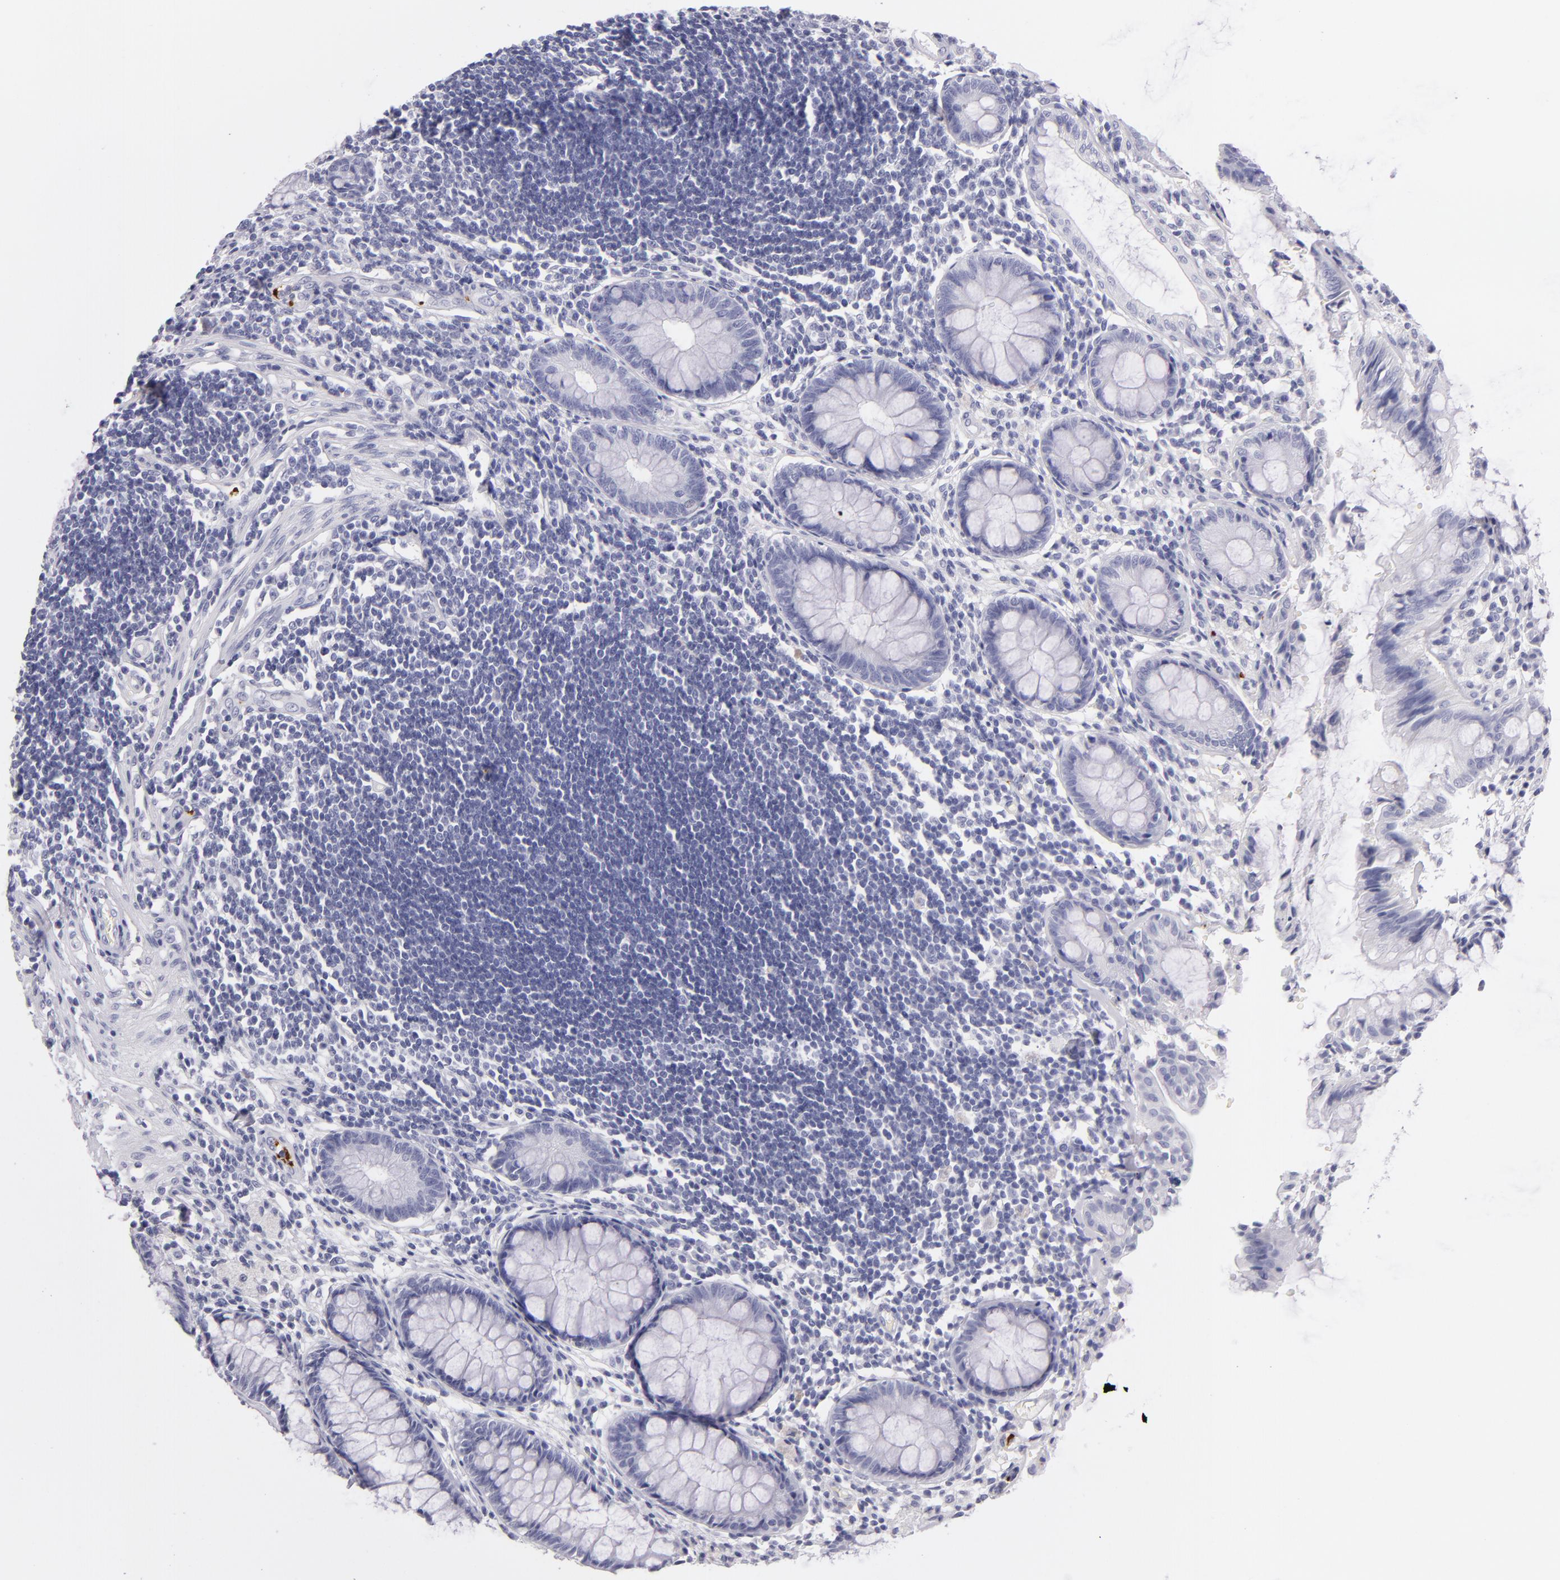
{"staining": {"intensity": "negative", "quantity": "none", "location": "none"}, "tissue": "rectum", "cell_type": "Glandular cells", "image_type": "normal", "snomed": [{"axis": "morphology", "description": "Normal tissue, NOS"}, {"axis": "topography", "description": "Rectum"}], "caption": "Immunohistochemical staining of benign human rectum reveals no significant expression in glandular cells. (Brightfield microscopy of DAB (3,3'-diaminobenzidine) immunohistochemistry (IHC) at high magnification).", "gene": "GP1BA", "patient": {"sex": "female", "age": 66}}